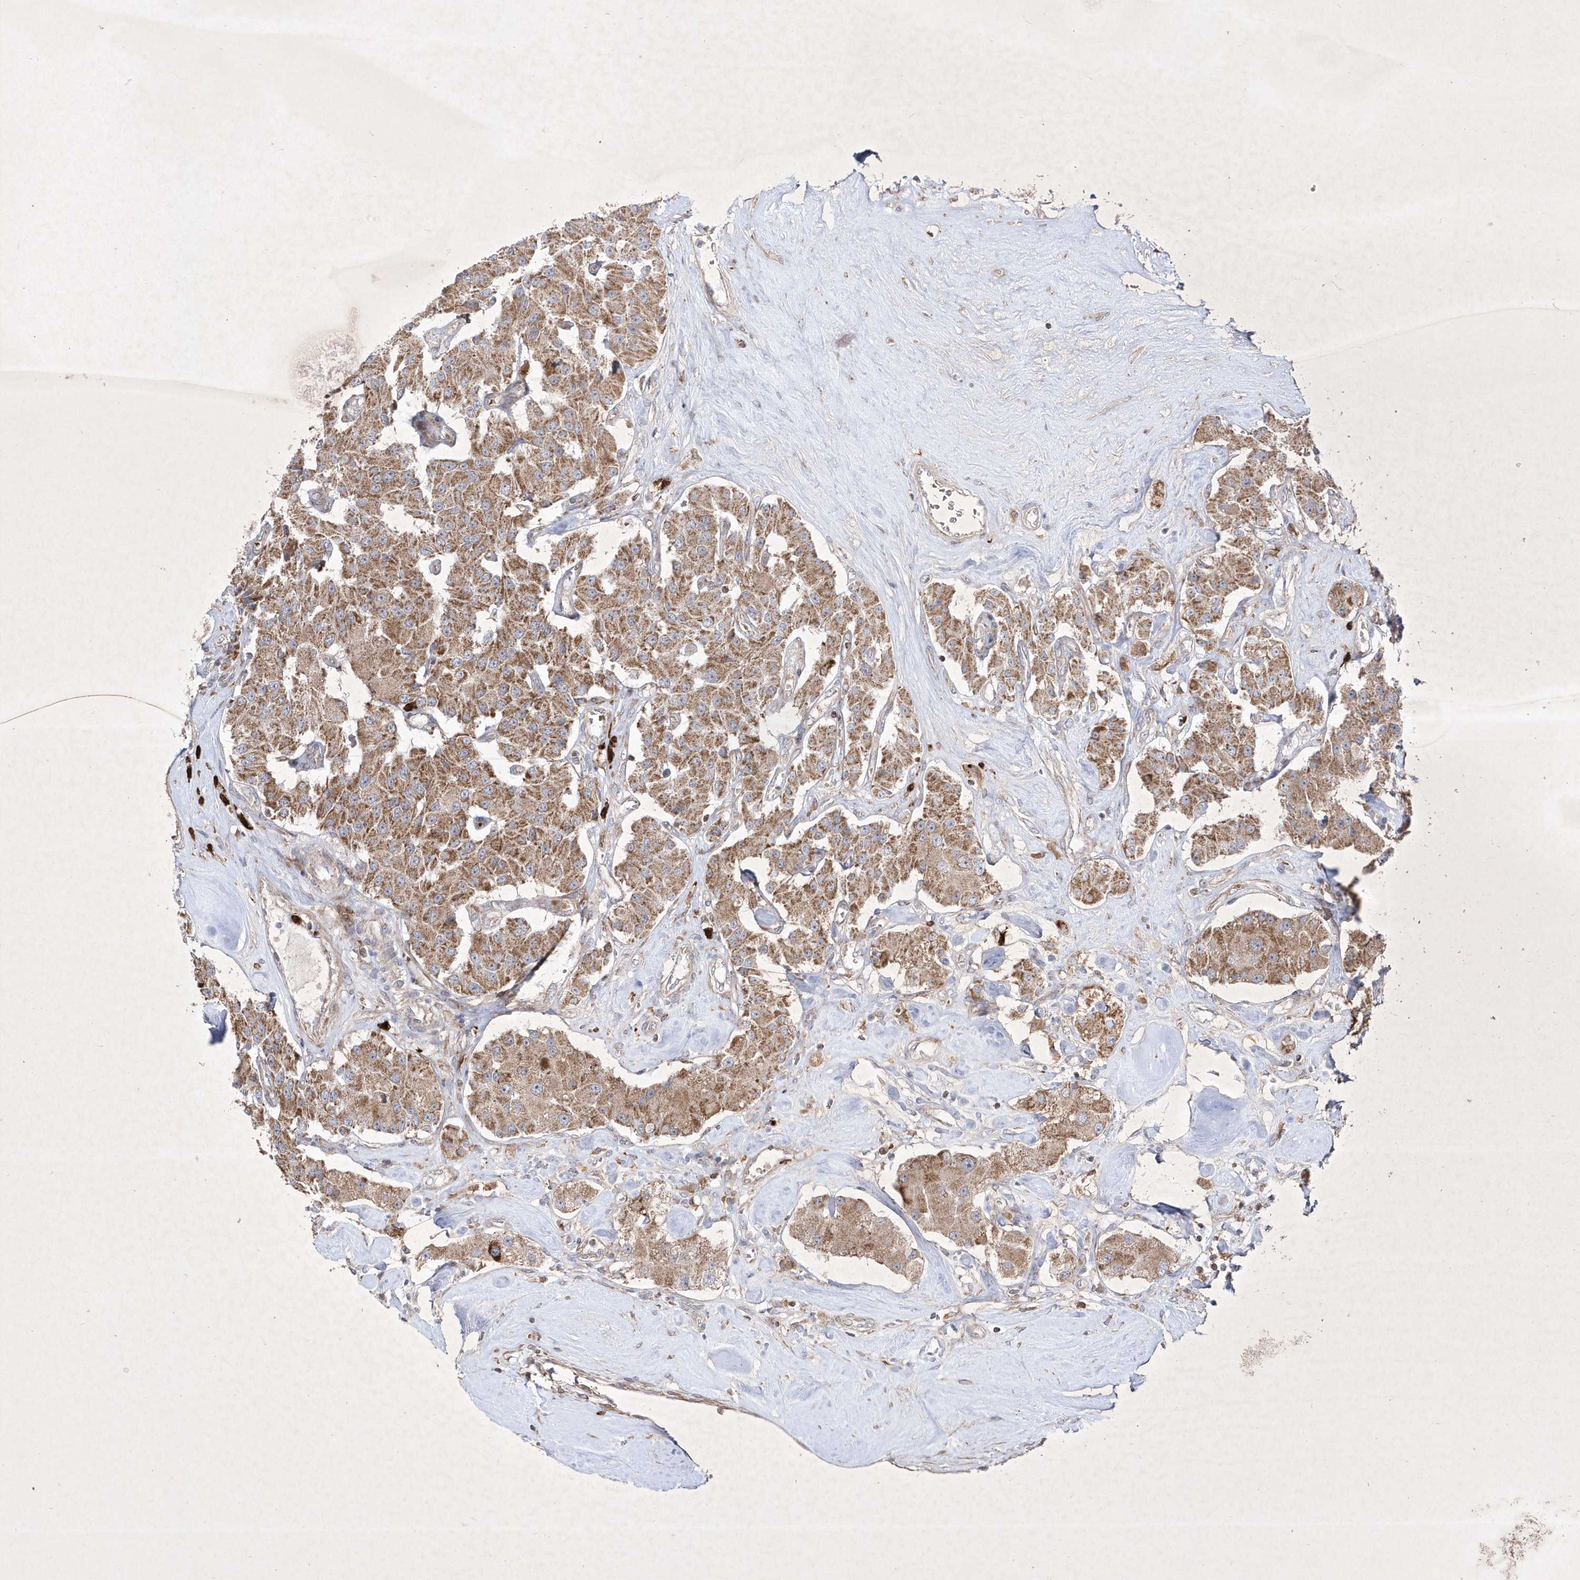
{"staining": {"intensity": "moderate", "quantity": ">75%", "location": "cytoplasmic/membranous"}, "tissue": "carcinoid", "cell_type": "Tumor cells", "image_type": "cancer", "snomed": [{"axis": "morphology", "description": "Carcinoid, malignant, NOS"}, {"axis": "topography", "description": "Pancreas"}], "caption": "Carcinoid stained with DAB immunohistochemistry (IHC) displays medium levels of moderate cytoplasmic/membranous staining in approximately >75% of tumor cells.", "gene": "OPA1", "patient": {"sex": "male", "age": 41}}